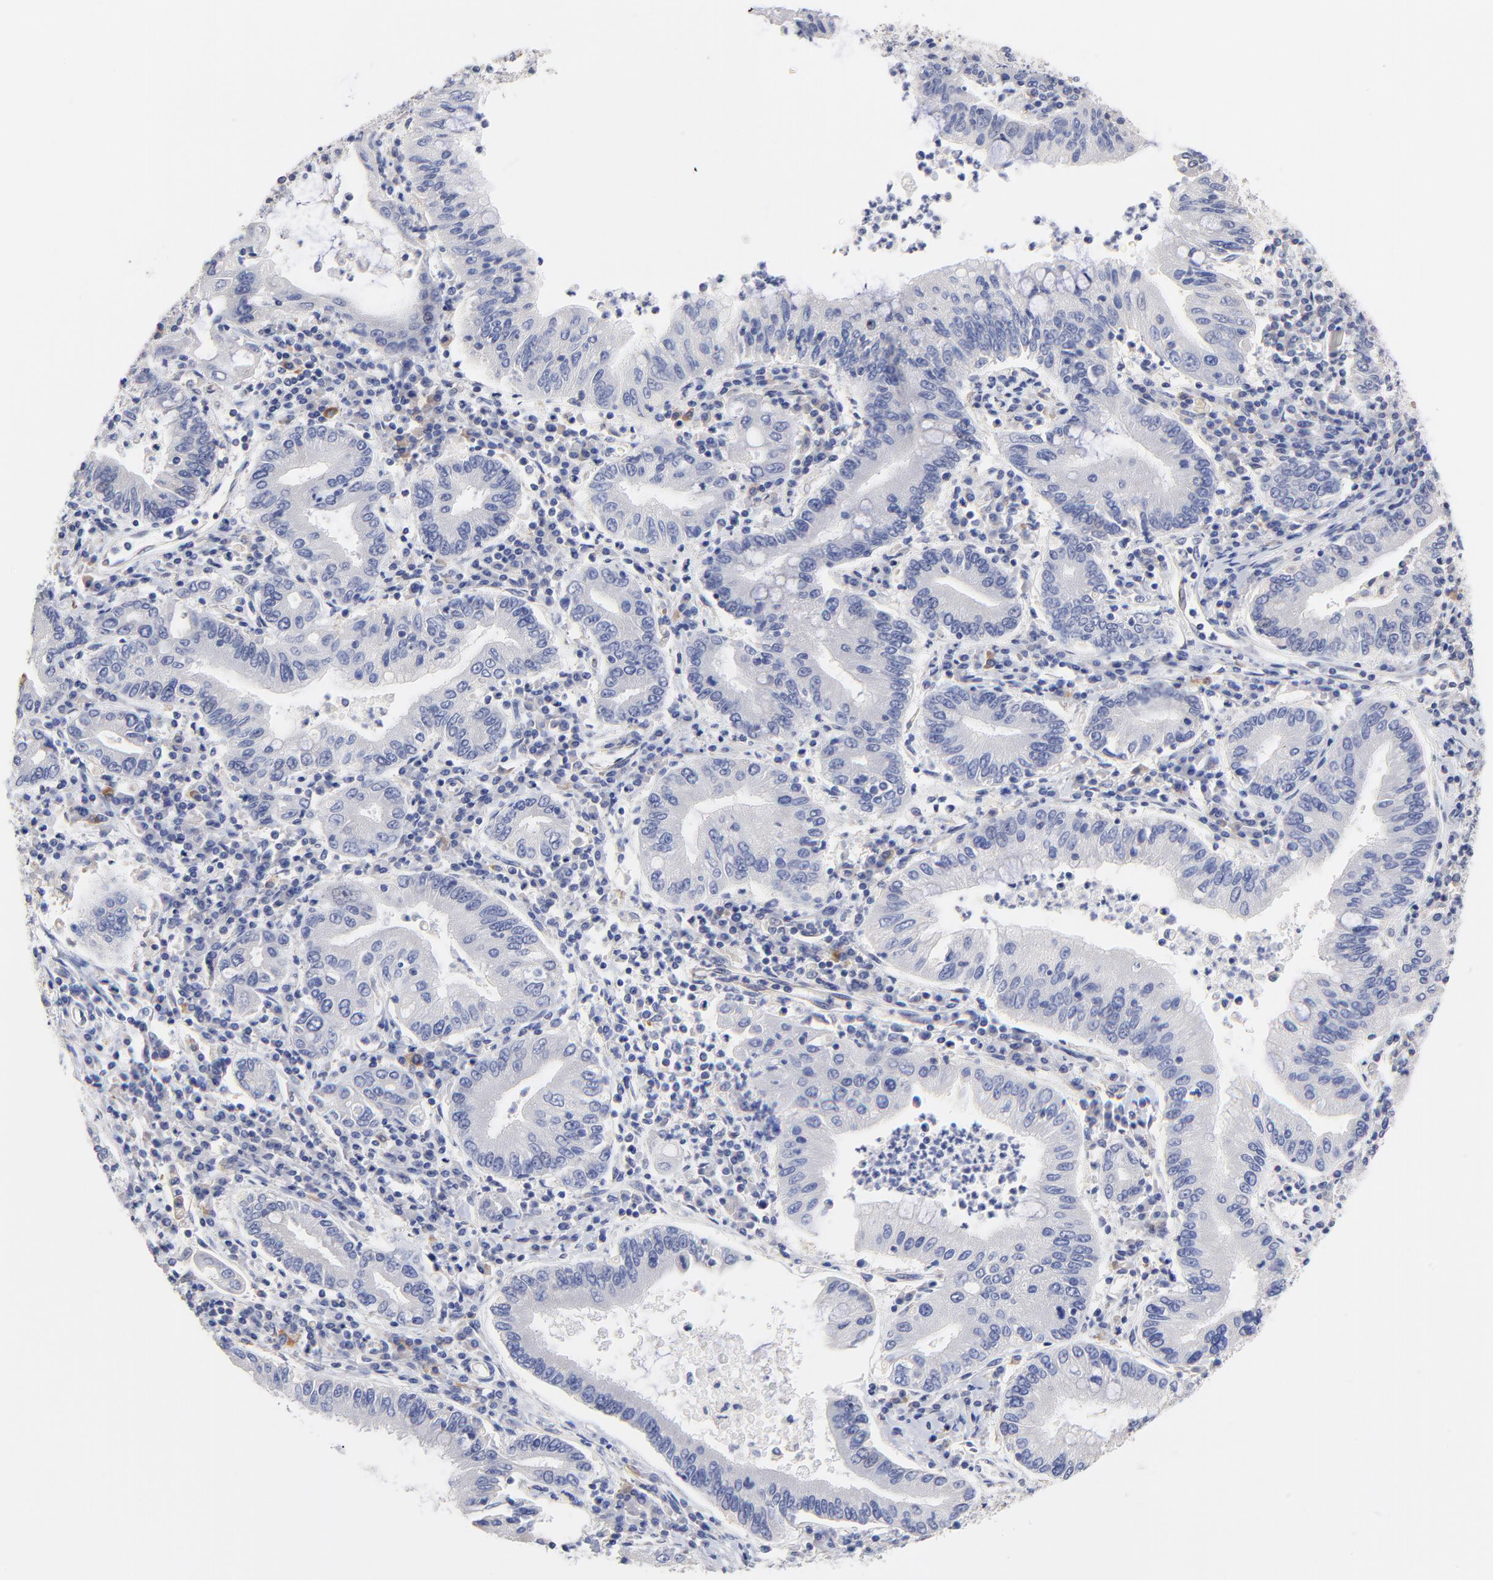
{"staining": {"intensity": "negative", "quantity": "none", "location": "none"}, "tissue": "stomach cancer", "cell_type": "Tumor cells", "image_type": "cancer", "snomed": [{"axis": "morphology", "description": "Normal tissue, NOS"}, {"axis": "morphology", "description": "Adenocarcinoma, NOS"}, {"axis": "topography", "description": "Esophagus"}, {"axis": "topography", "description": "Stomach, upper"}, {"axis": "topography", "description": "Peripheral nerve tissue"}], "caption": "An immunohistochemistry (IHC) image of stomach cancer is shown. There is no staining in tumor cells of stomach cancer. (DAB (3,3'-diaminobenzidine) immunohistochemistry (IHC), high magnification).", "gene": "TWNK", "patient": {"sex": "male", "age": 62}}